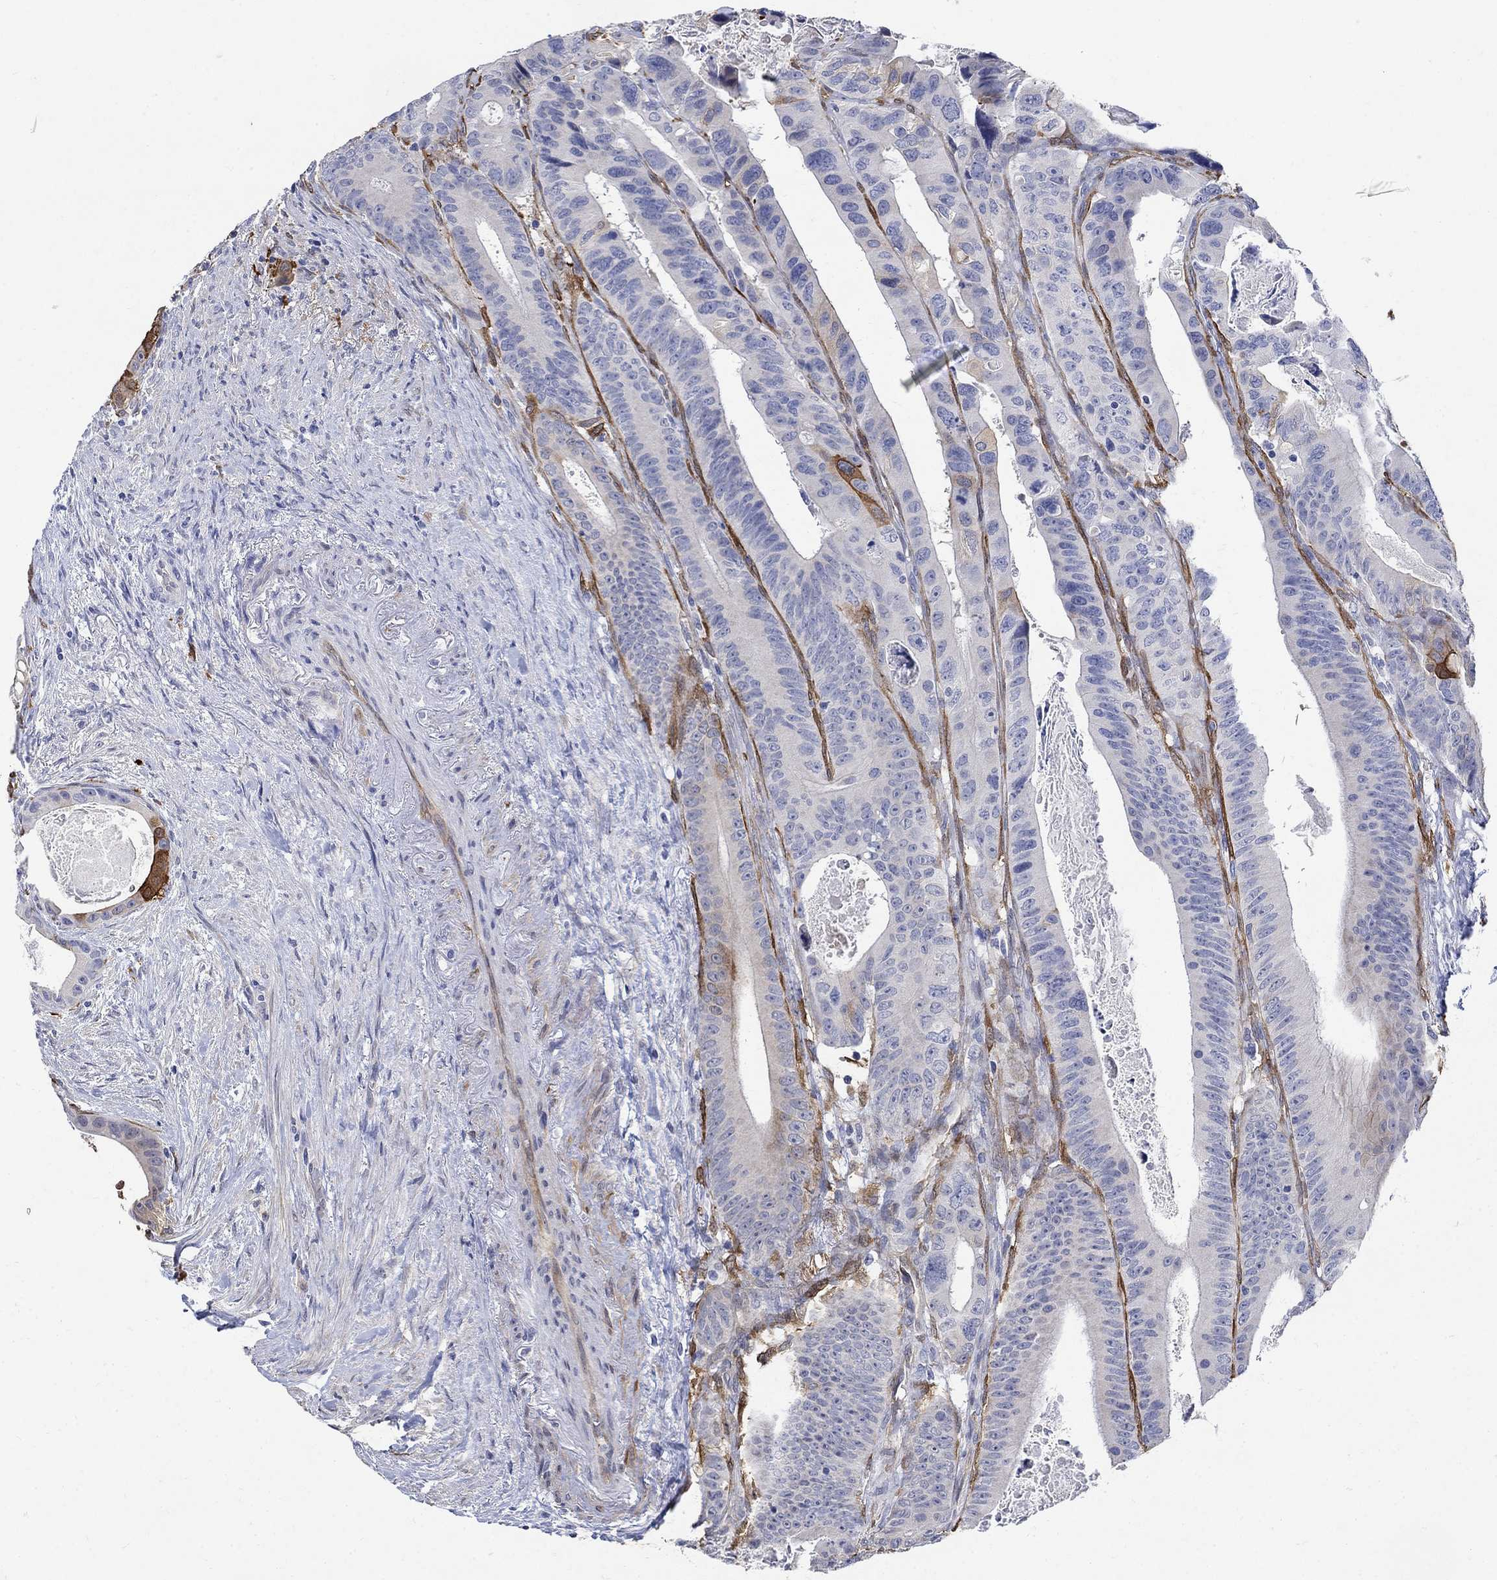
{"staining": {"intensity": "moderate", "quantity": "<25%", "location": "cytoplasmic/membranous"}, "tissue": "colorectal cancer", "cell_type": "Tumor cells", "image_type": "cancer", "snomed": [{"axis": "morphology", "description": "Adenocarcinoma, NOS"}, {"axis": "topography", "description": "Rectum"}], "caption": "Immunohistochemical staining of human colorectal cancer exhibits low levels of moderate cytoplasmic/membranous positivity in about <25% of tumor cells.", "gene": "TGM2", "patient": {"sex": "male", "age": 64}}